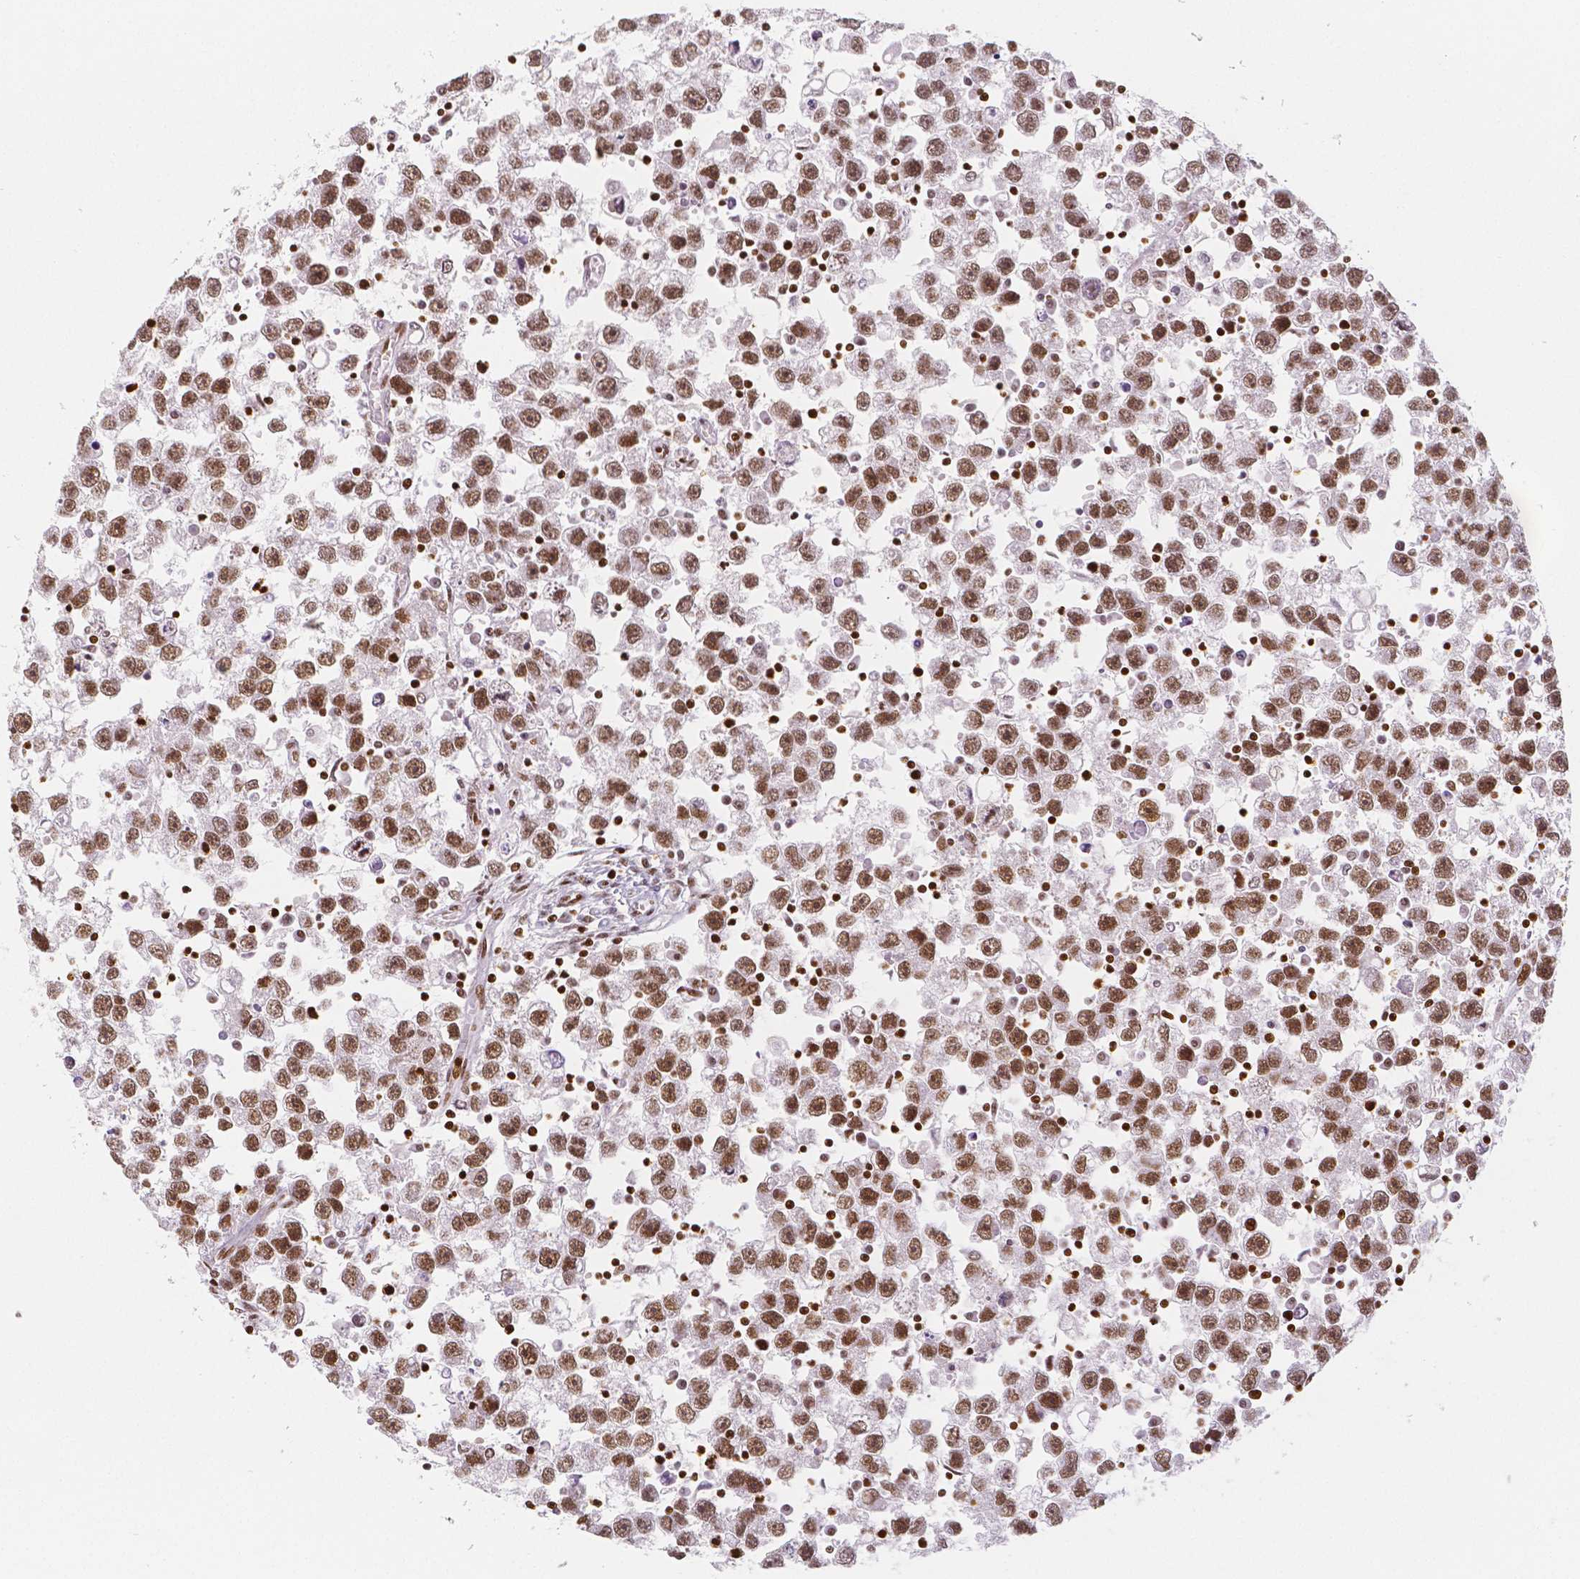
{"staining": {"intensity": "strong", "quantity": ">75%", "location": "nuclear"}, "tissue": "testis cancer", "cell_type": "Tumor cells", "image_type": "cancer", "snomed": [{"axis": "morphology", "description": "Seminoma, NOS"}, {"axis": "topography", "description": "Testis"}], "caption": "Seminoma (testis) tissue demonstrates strong nuclear expression in about >75% of tumor cells", "gene": "HDAC1", "patient": {"sex": "male", "age": 30}}